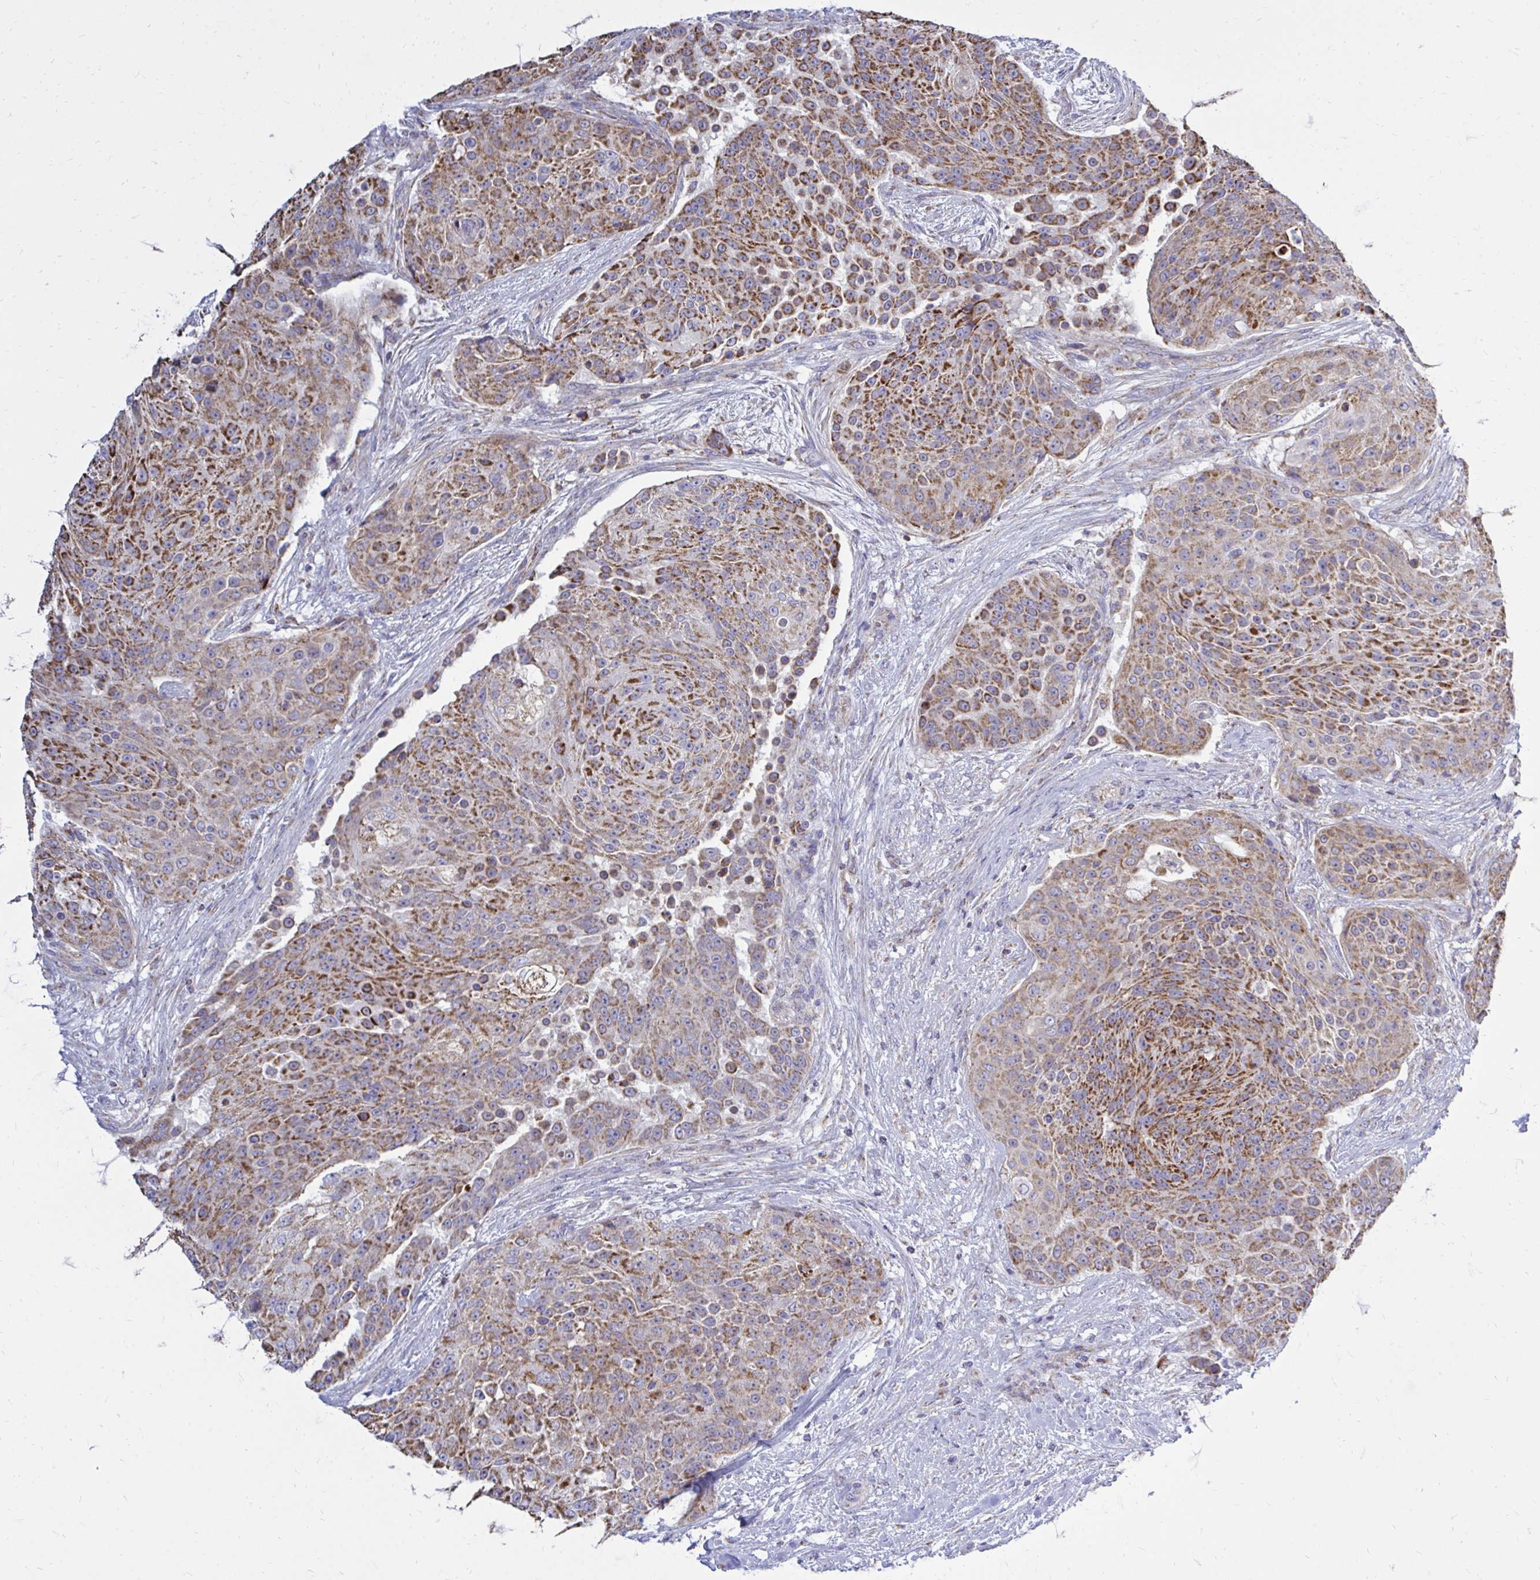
{"staining": {"intensity": "moderate", "quantity": ">75%", "location": "cytoplasmic/membranous"}, "tissue": "urothelial cancer", "cell_type": "Tumor cells", "image_type": "cancer", "snomed": [{"axis": "morphology", "description": "Urothelial carcinoma, High grade"}, {"axis": "topography", "description": "Urinary bladder"}], "caption": "Protein expression analysis of high-grade urothelial carcinoma displays moderate cytoplasmic/membranous staining in about >75% of tumor cells.", "gene": "OR10R2", "patient": {"sex": "female", "age": 63}}